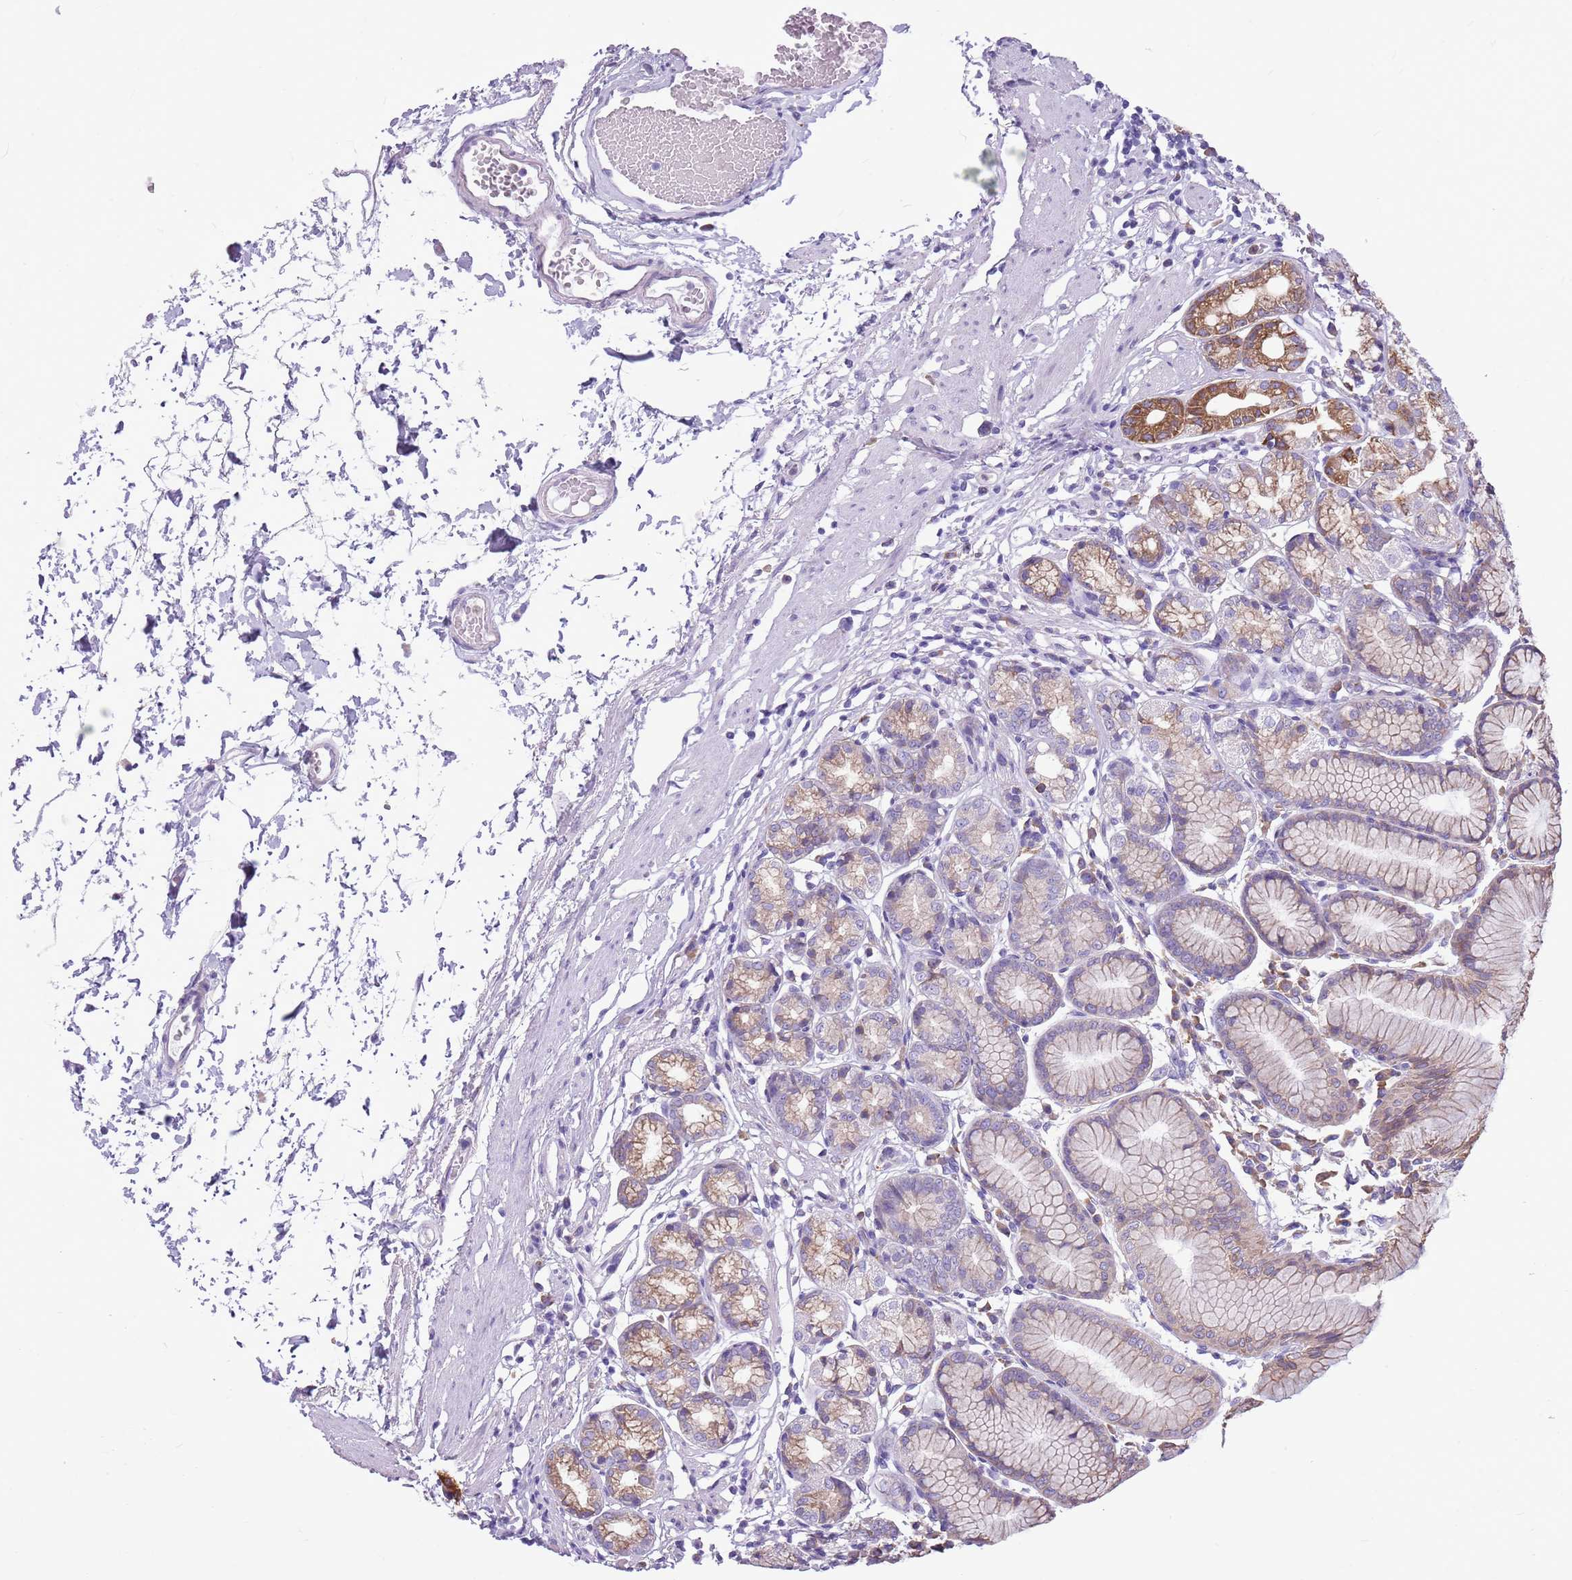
{"staining": {"intensity": "moderate", "quantity": "25%-75%", "location": "cytoplasmic/membranous"}, "tissue": "stomach", "cell_type": "Glandular cells", "image_type": "normal", "snomed": [{"axis": "morphology", "description": "Normal tissue, NOS"}, {"axis": "topography", "description": "Stomach"}], "caption": "Glandular cells demonstrate medium levels of moderate cytoplasmic/membranous positivity in approximately 25%-75% of cells in unremarkable human stomach. (Brightfield microscopy of DAB IHC at high magnification).", "gene": "KCTD19", "patient": {"sex": "female", "age": 57}}